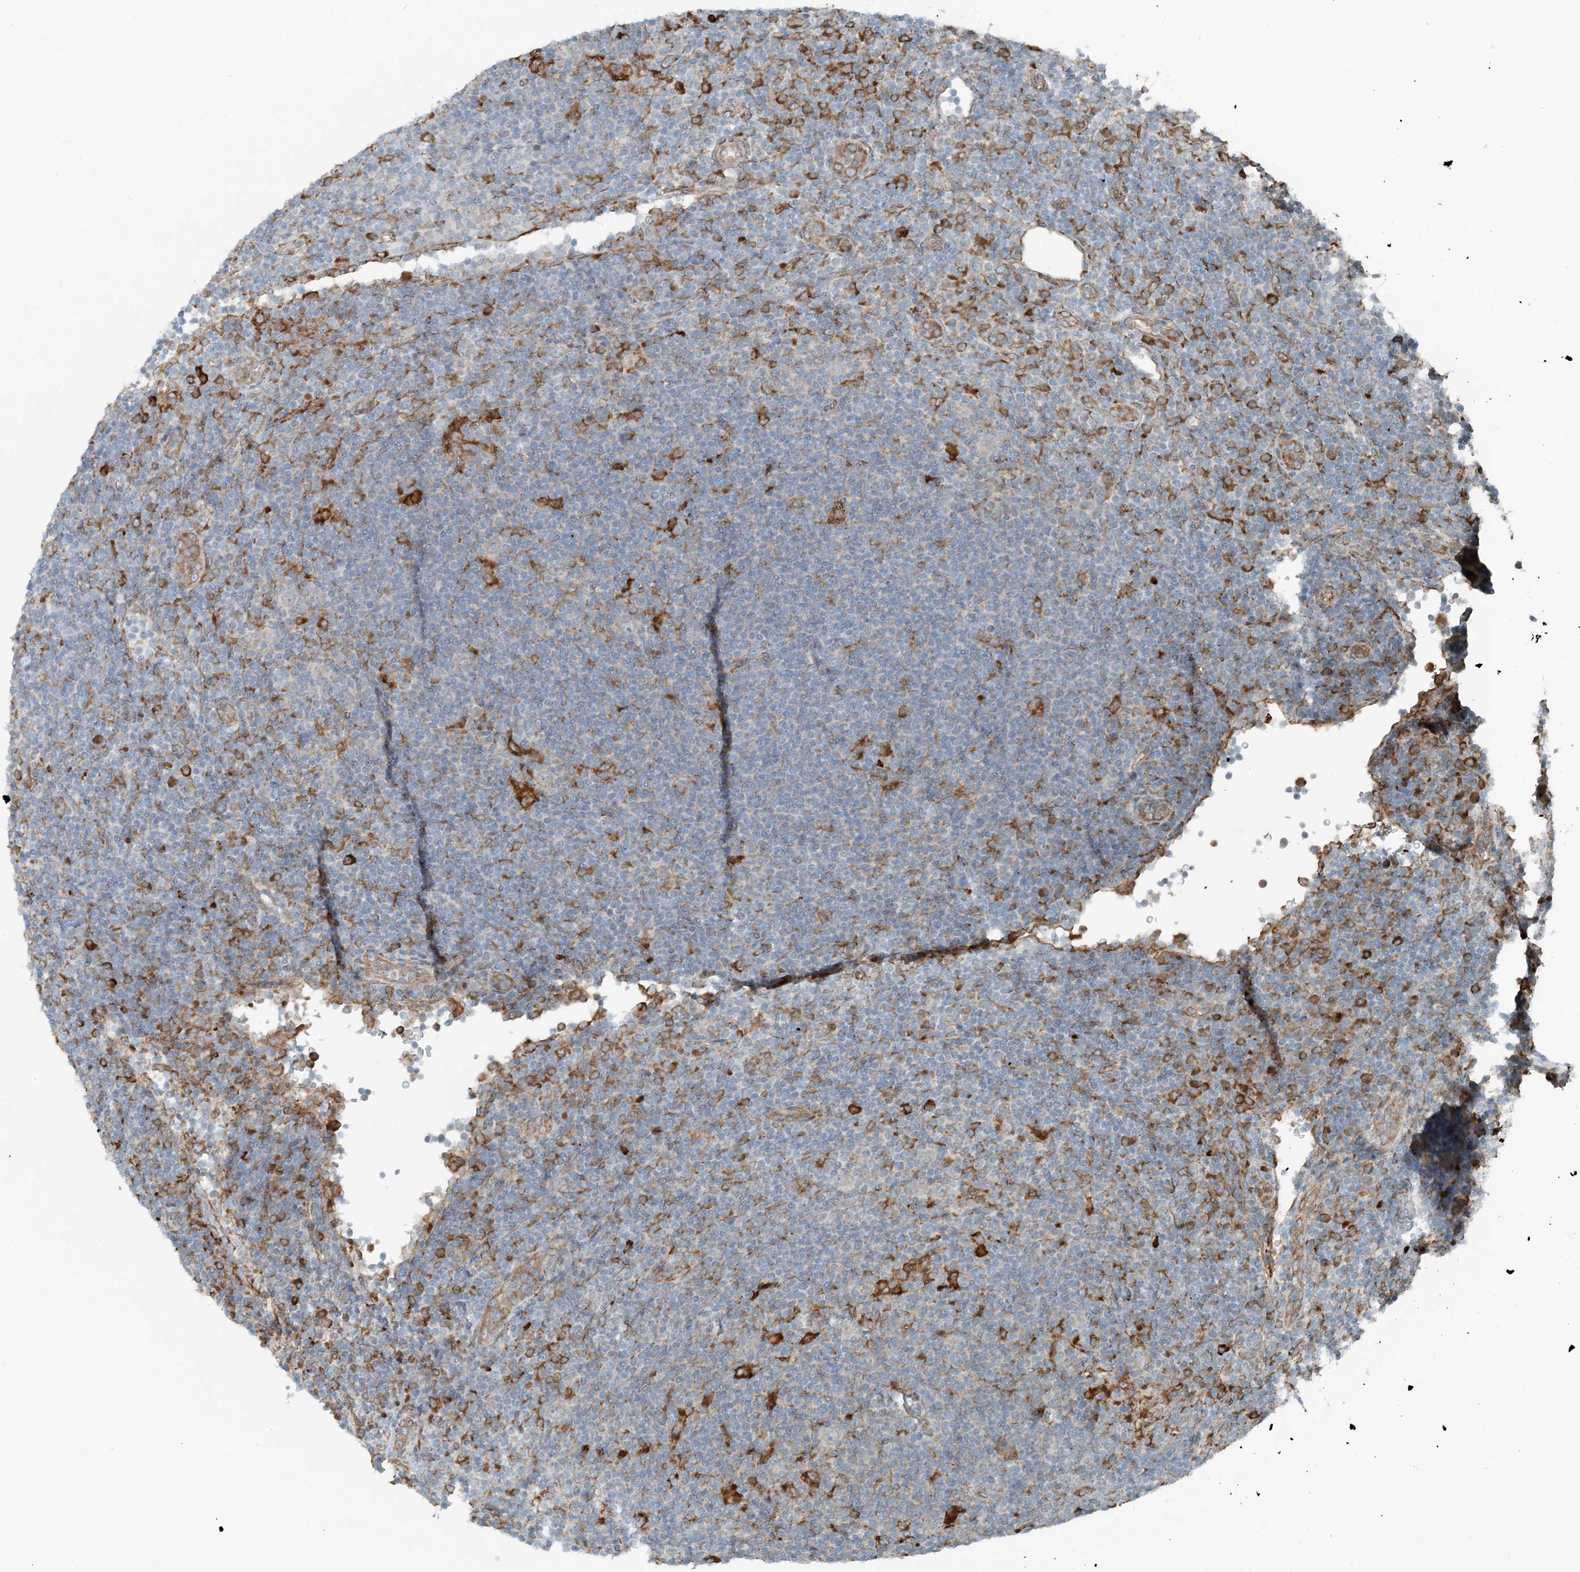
{"staining": {"intensity": "negative", "quantity": "none", "location": "none"}, "tissue": "lymphoma", "cell_type": "Tumor cells", "image_type": "cancer", "snomed": [{"axis": "morphology", "description": "Hodgkin's disease, NOS"}, {"axis": "topography", "description": "Lymph node"}], "caption": "Immunohistochemistry image of neoplastic tissue: human Hodgkin's disease stained with DAB demonstrates no significant protein expression in tumor cells. Nuclei are stained in blue.", "gene": "CERKL", "patient": {"sex": "female", "age": 57}}